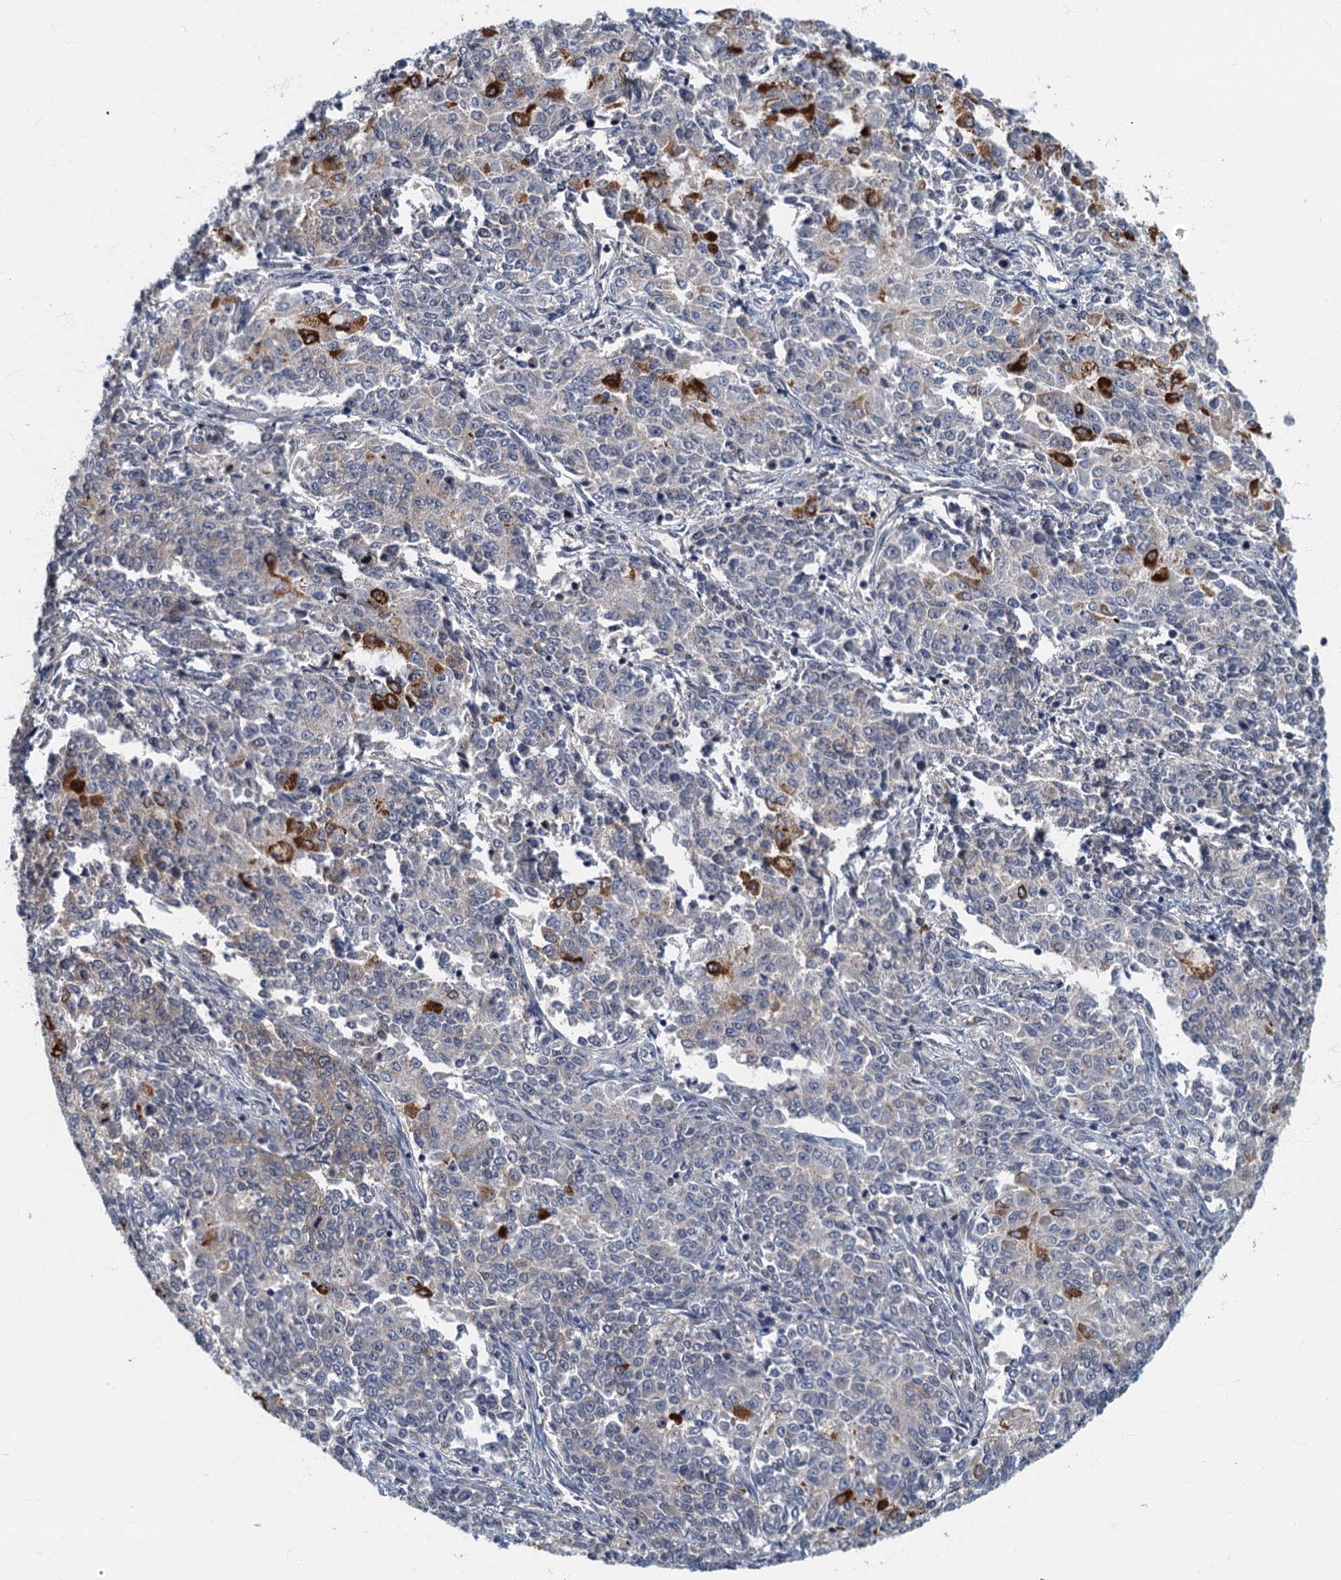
{"staining": {"intensity": "moderate", "quantity": "<25%", "location": "cytoplasmic/membranous"}, "tissue": "endometrial cancer", "cell_type": "Tumor cells", "image_type": "cancer", "snomed": [{"axis": "morphology", "description": "Adenocarcinoma, NOS"}, {"axis": "topography", "description": "Endometrium"}], "caption": "A brown stain labels moderate cytoplasmic/membranous expression of a protein in human endometrial cancer tumor cells. Using DAB (3,3'-diaminobenzidine) (brown) and hematoxylin (blue) stains, captured at high magnification using brightfield microscopy.", "gene": "CKAP2L", "patient": {"sex": "female", "age": 50}}